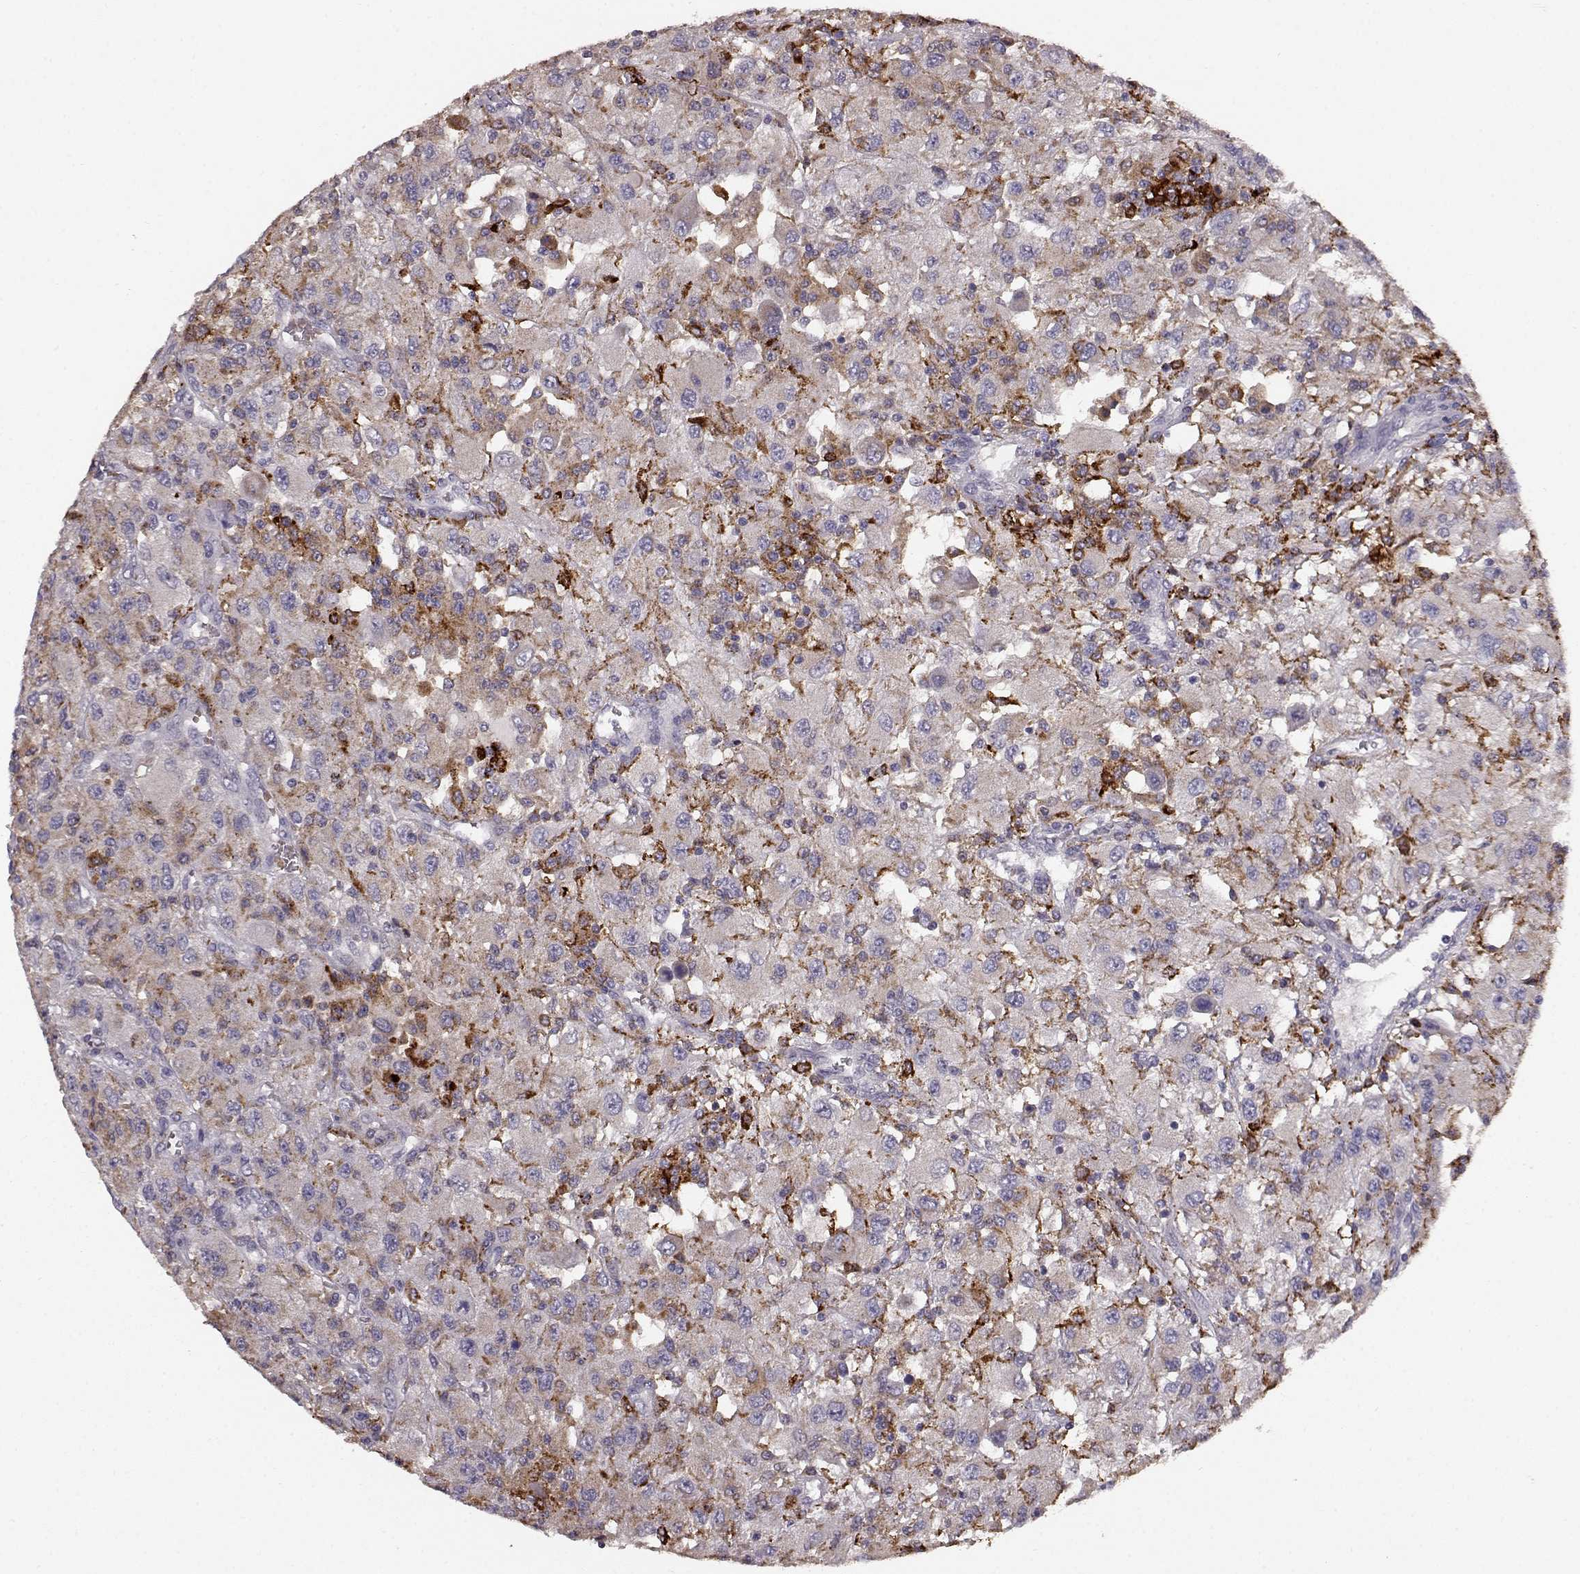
{"staining": {"intensity": "weak", "quantity": "<25%", "location": "cytoplasmic/membranous"}, "tissue": "renal cancer", "cell_type": "Tumor cells", "image_type": "cancer", "snomed": [{"axis": "morphology", "description": "Adenocarcinoma, NOS"}, {"axis": "topography", "description": "Kidney"}], "caption": "High magnification brightfield microscopy of renal cancer (adenocarcinoma) stained with DAB (brown) and counterstained with hematoxylin (blue): tumor cells show no significant staining.", "gene": "CCNF", "patient": {"sex": "female", "age": 67}}